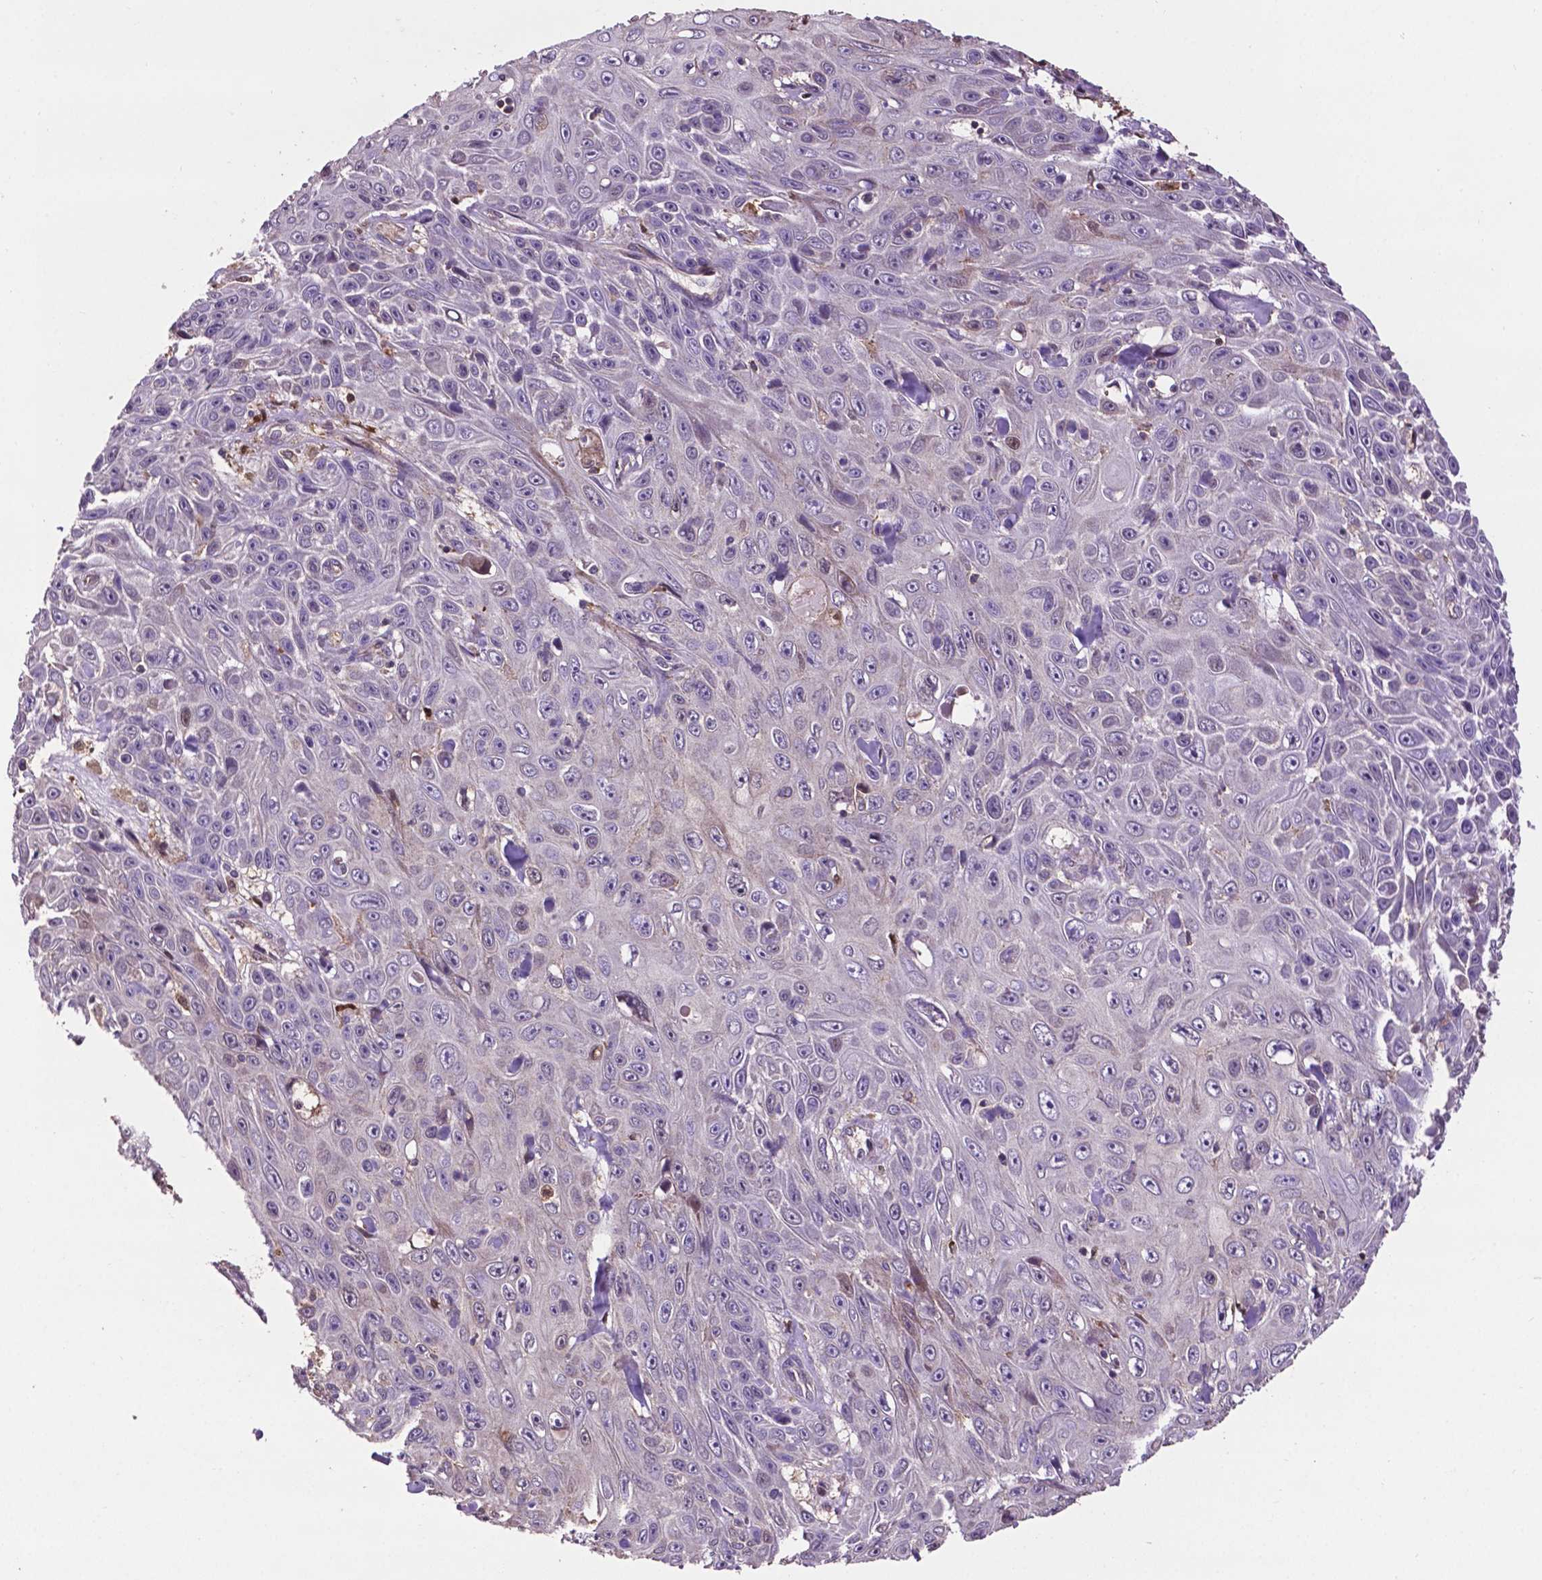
{"staining": {"intensity": "negative", "quantity": "none", "location": "none"}, "tissue": "skin cancer", "cell_type": "Tumor cells", "image_type": "cancer", "snomed": [{"axis": "morphology", "description": "Squamous cell carcinoma, NOS"}, {"axis": "topography", "description": "Skin"}], "caption": "An IHC micrograph of skin cancer is shown. There is no staining in tumor cells of skin cancer.", "gene": "SMAD3", "patient": {"sex": "male", "age": 82}}